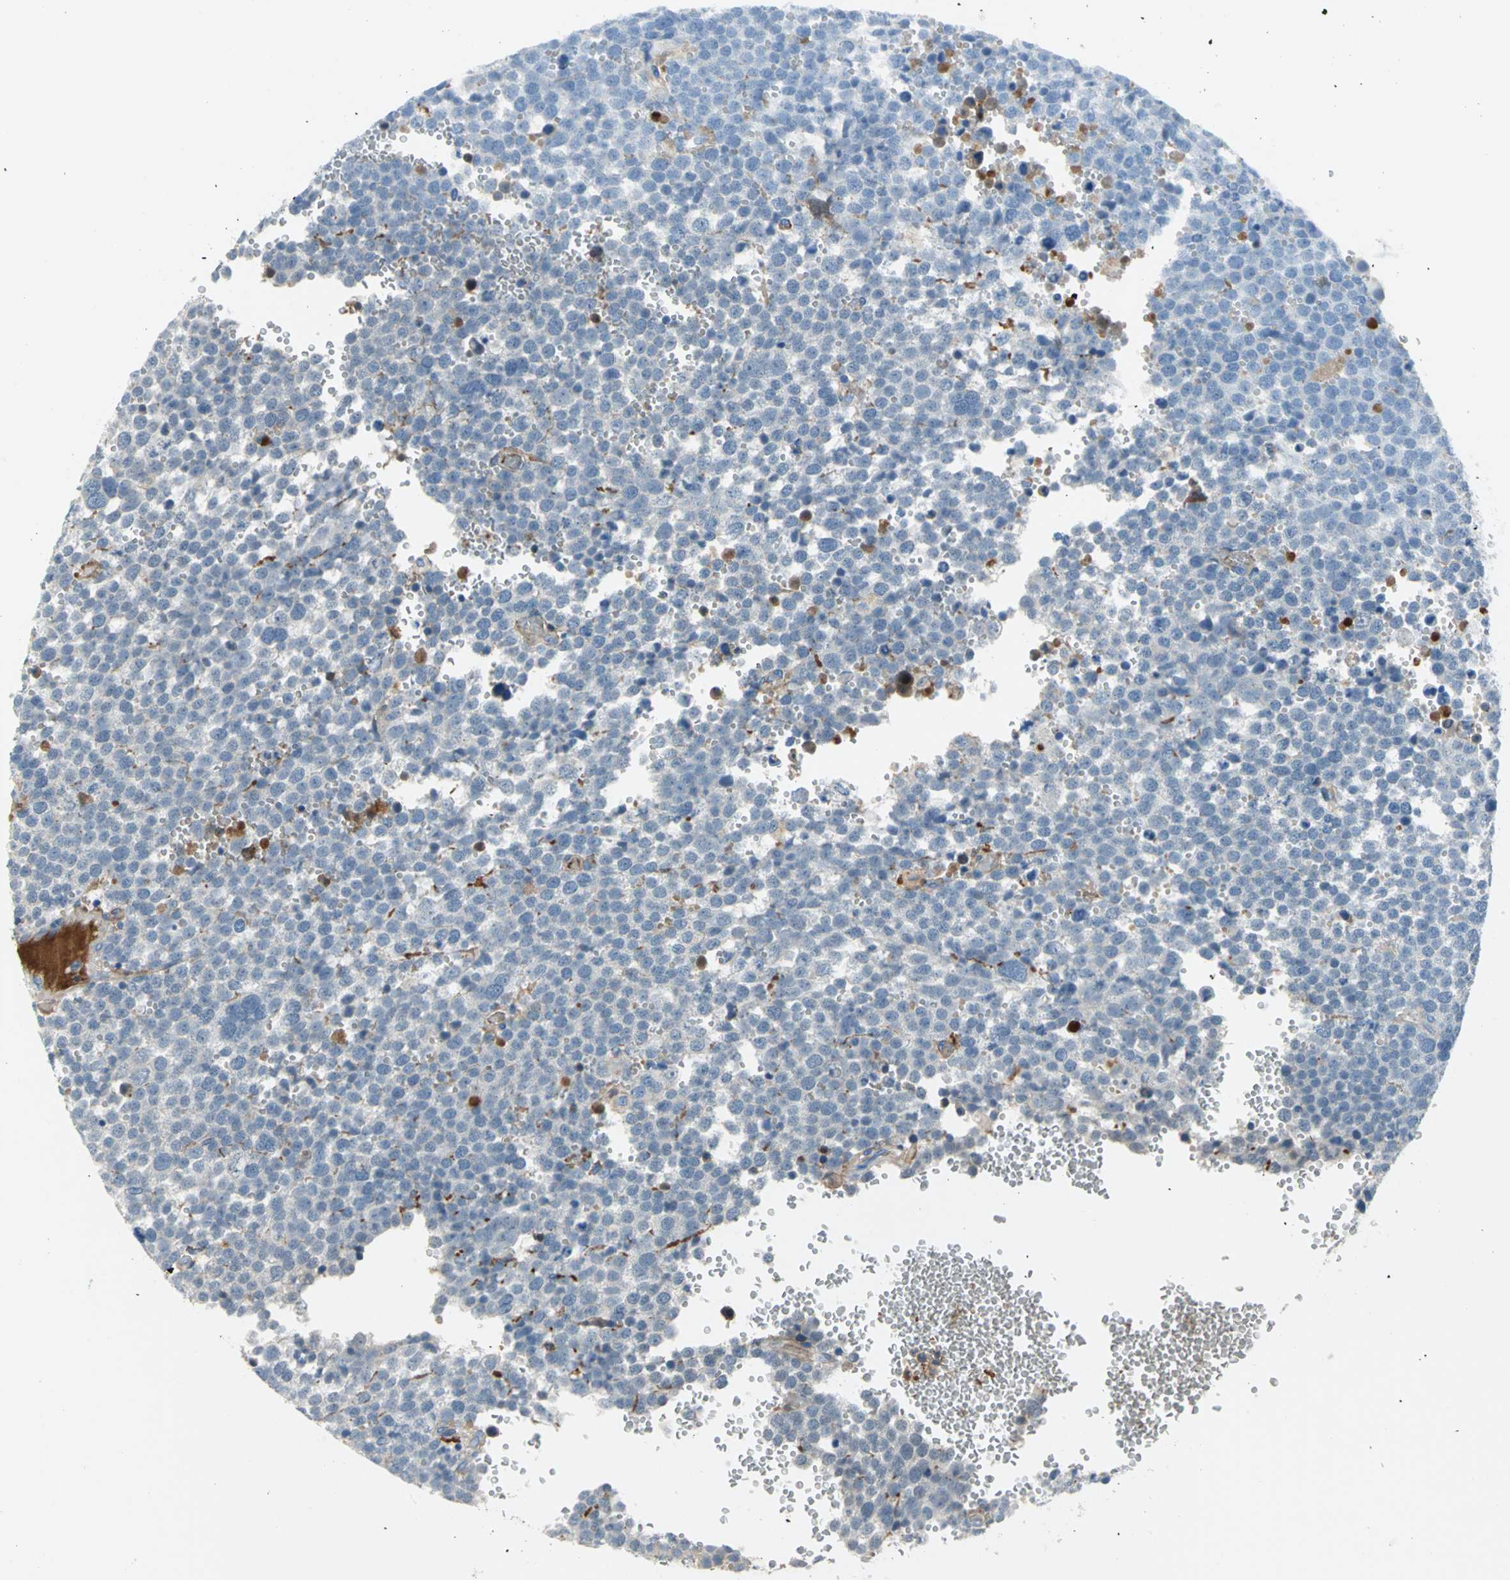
{"staining": {"intensity": "weak", "quantity": "<25%", "location": "cytoplasmic/membranous,nuclear"}, "tissue": "testis cancer", "cell_type": "Tumor cells", "image_type": "cancer", "snomed": [{"axis": "morphology", "description": "Seminoma, NOS"}, {"axis": "topography", "description": "Testis"}], "caption": "Testis seminoma stained for a protein using immunohistochemistry demonstrates no expression tumor cells.", "gene": "ZIC1", "patient": {"sex": "male", "age": 71}}